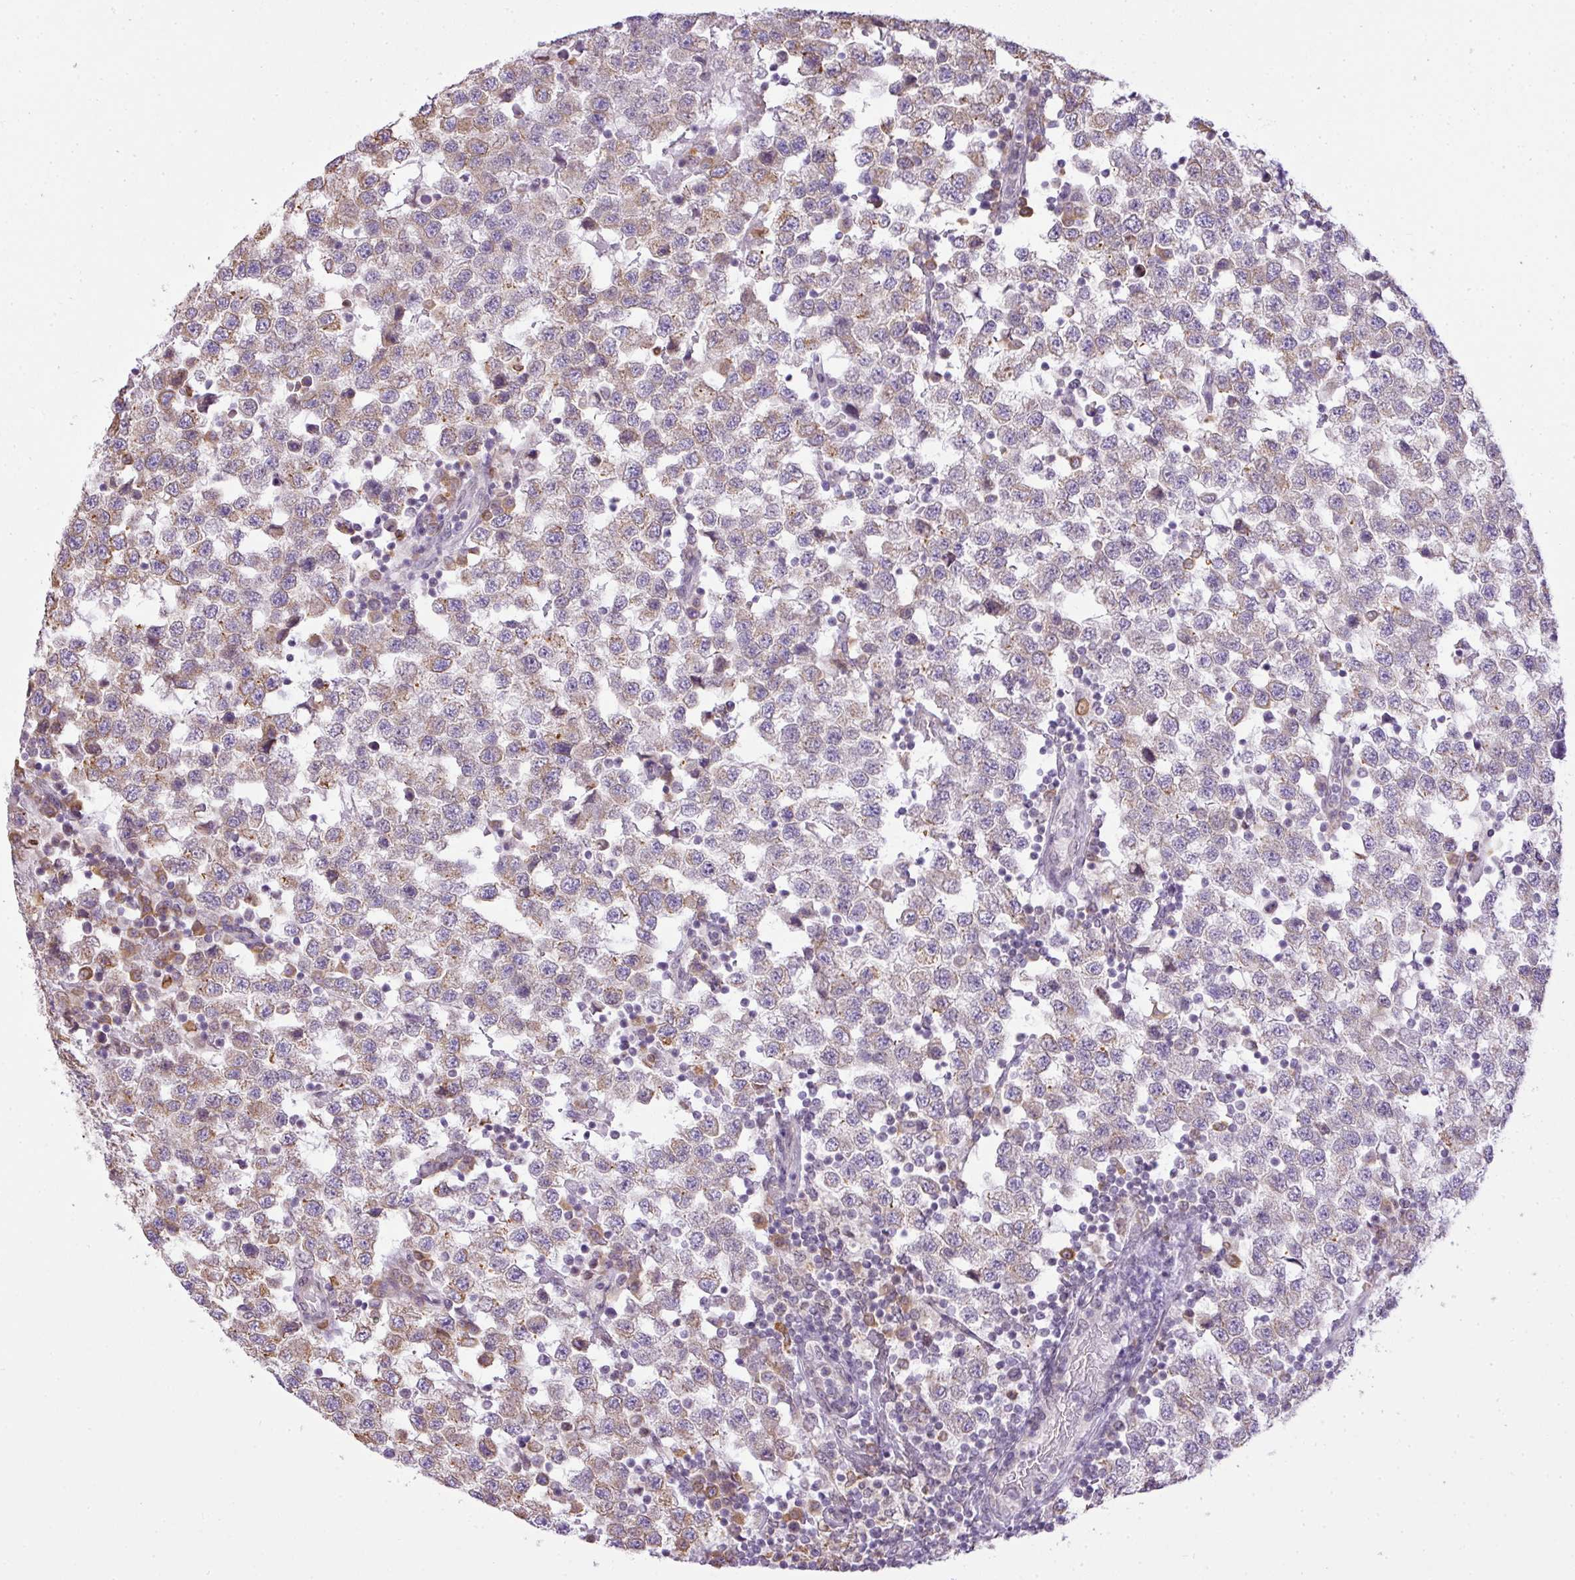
{"staining": {"intensity": "weak", "quantity": "<25%", "location": "cytoplasmic/membranous"}, "tissue": "testis cancer", "cell_type": "Tumor cells", "image_type": "cancer", "snomed": [{"axis": "morphology", "description": "Seminoma, NOS"}, {"axis": "topography", "description": "Testis"}], "caption": "Immunohistochemistry (IHC) photomicrograph of testis cancer stained for a protein (brown), which reveals no staining in tumor cells. (DAB (3,3'-diaminobenzidine) IHC visualized using brightfield microscopy, high magnification).", "gene": "COX18", "patient": {"sex": "male", "age": 34}}